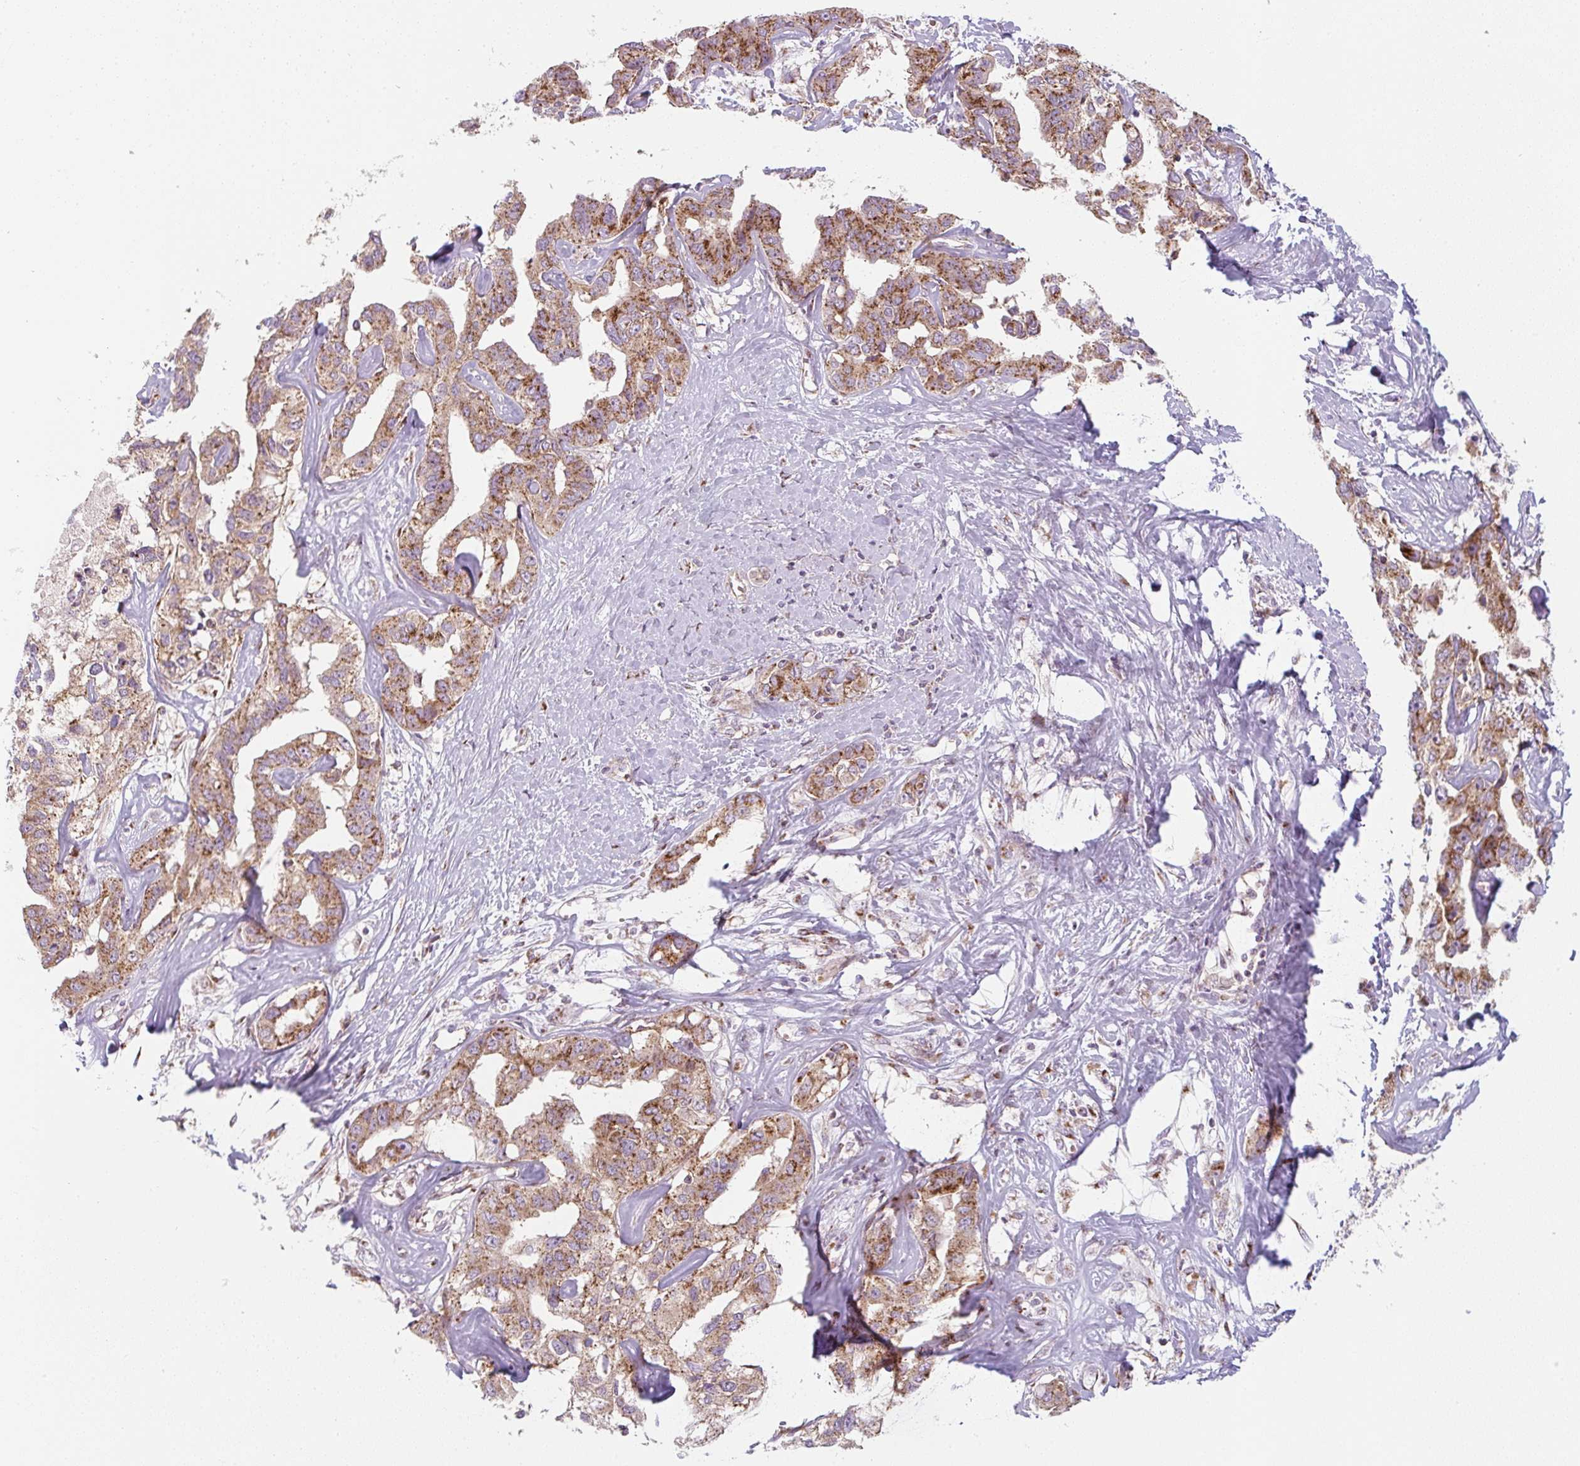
{"staining": {"intensity": "moderate", "quantity": ">75%", "location": "cytoplasmic/membranous"}, "tissue": "liver cancer", "cell_type": "Tumor cells", "image_type": "cancer", "snomed": [{"axis": "morphology", "description": "Cholangiocarcinoma"}, {"axis": "topography", "description": "Liver"}], "caption": "The micrograph exhibits staining of liver cancer, revealing moderate cytoplasmic/membranous protein expression (brown color) within tumor cells.", "gene": "GVQW3", "patient": {"sex": "male", "age": 59}}